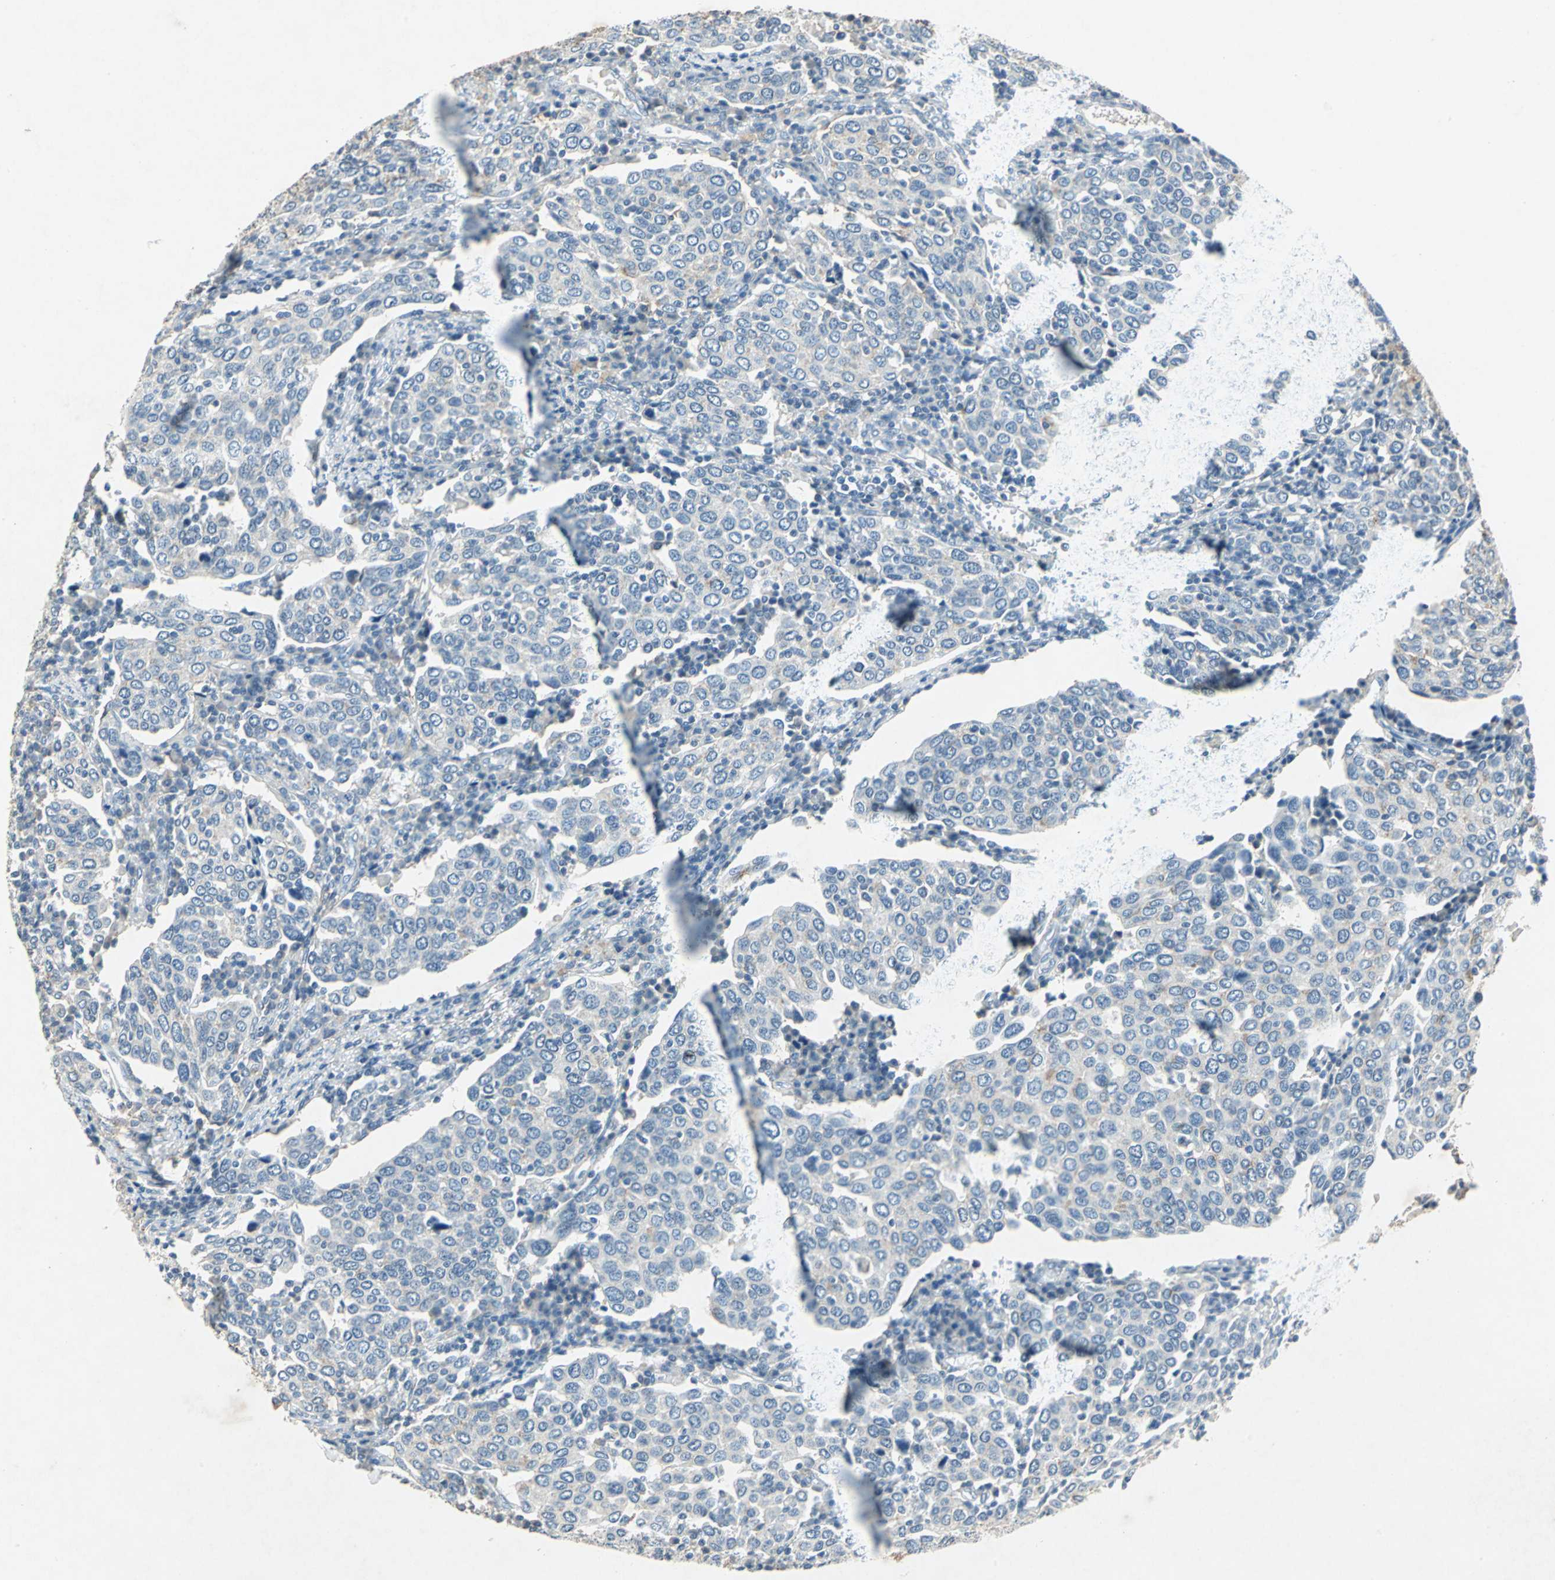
{"staining": {"intensity": "negative", "quantity": "none", "location": "none"}, "tissue": "cervical cancer", "cell_type": "Tumor cells", "image_type": "cancer", "snomed": [{"axis": "morphology", "description": "Squamous cell carcinoma, NOS"}, {"axis": "topography", "description": "Cervix"}], "caption": "Human cervical cancer stained for a protein using immunohistochemistry (IHC) exhibits no staining in tumor cells.", "gene": "CAMK2B", "patient": {"sex": "female", "age": 40}}